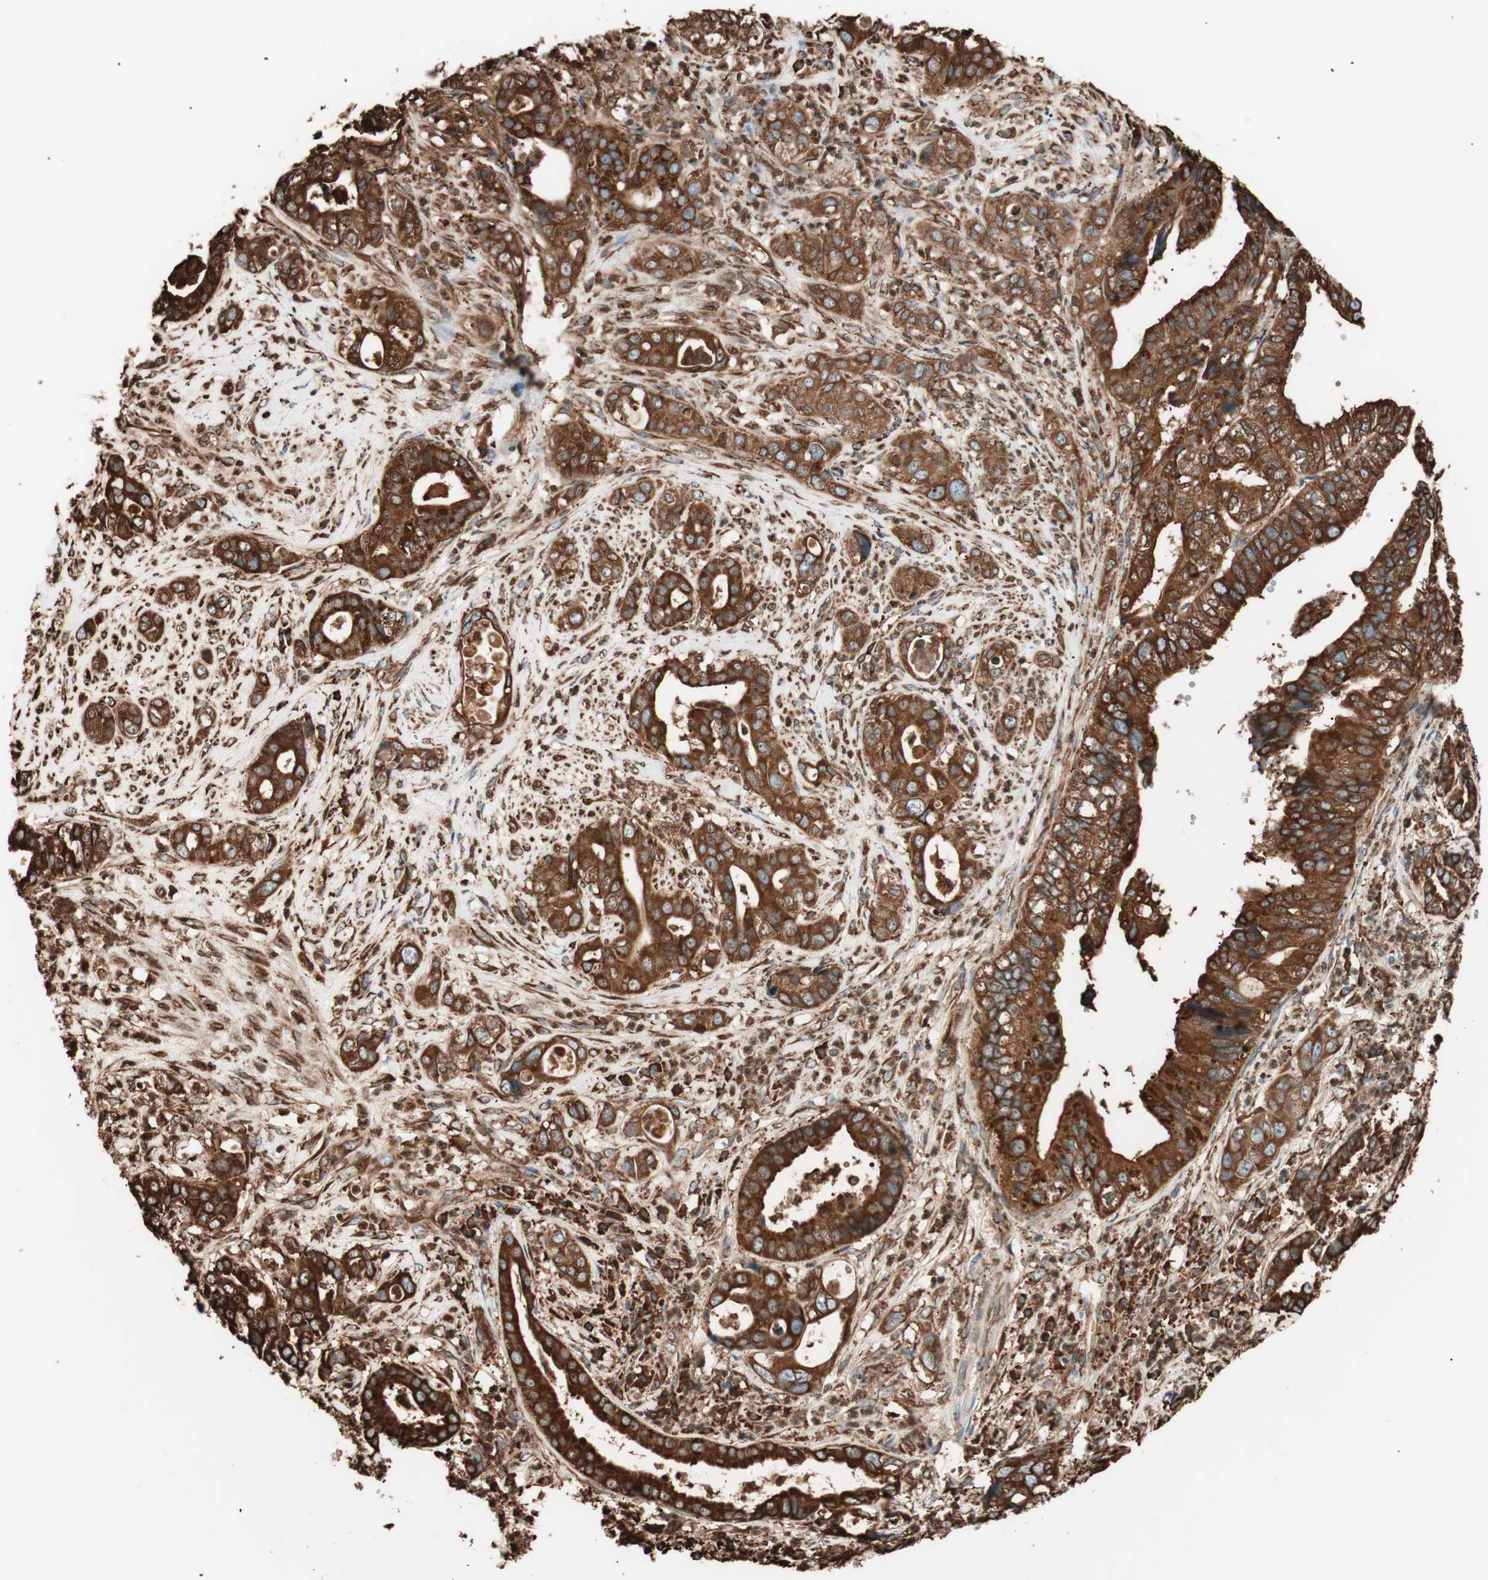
{"staining": {"intensity": "strong", "quantity": ">75%", "location": "cytoplasmic/membranous"}, "tissue": "liver cancer", "cell_type": "Tumor cells", "image_type": "cancer", "snomed": [{"axis": "morphology", "description": "Cholangiocarcinoma"}, {"axis": "topography", "description": "Liver"}], "caption": "The photomicrograph reveals immunohistochemical staining of liver cholangiocarcinoma. There is strong cytoplasmic/membranous expression is present in approximately >75% of tumor cells. Using DAB (brown) and hematoxylin (blue) stains, captured at high magnification using brightfield microscopy.", "gene": "VEGFA", "patient": {"sex": "female", "age": 61}}